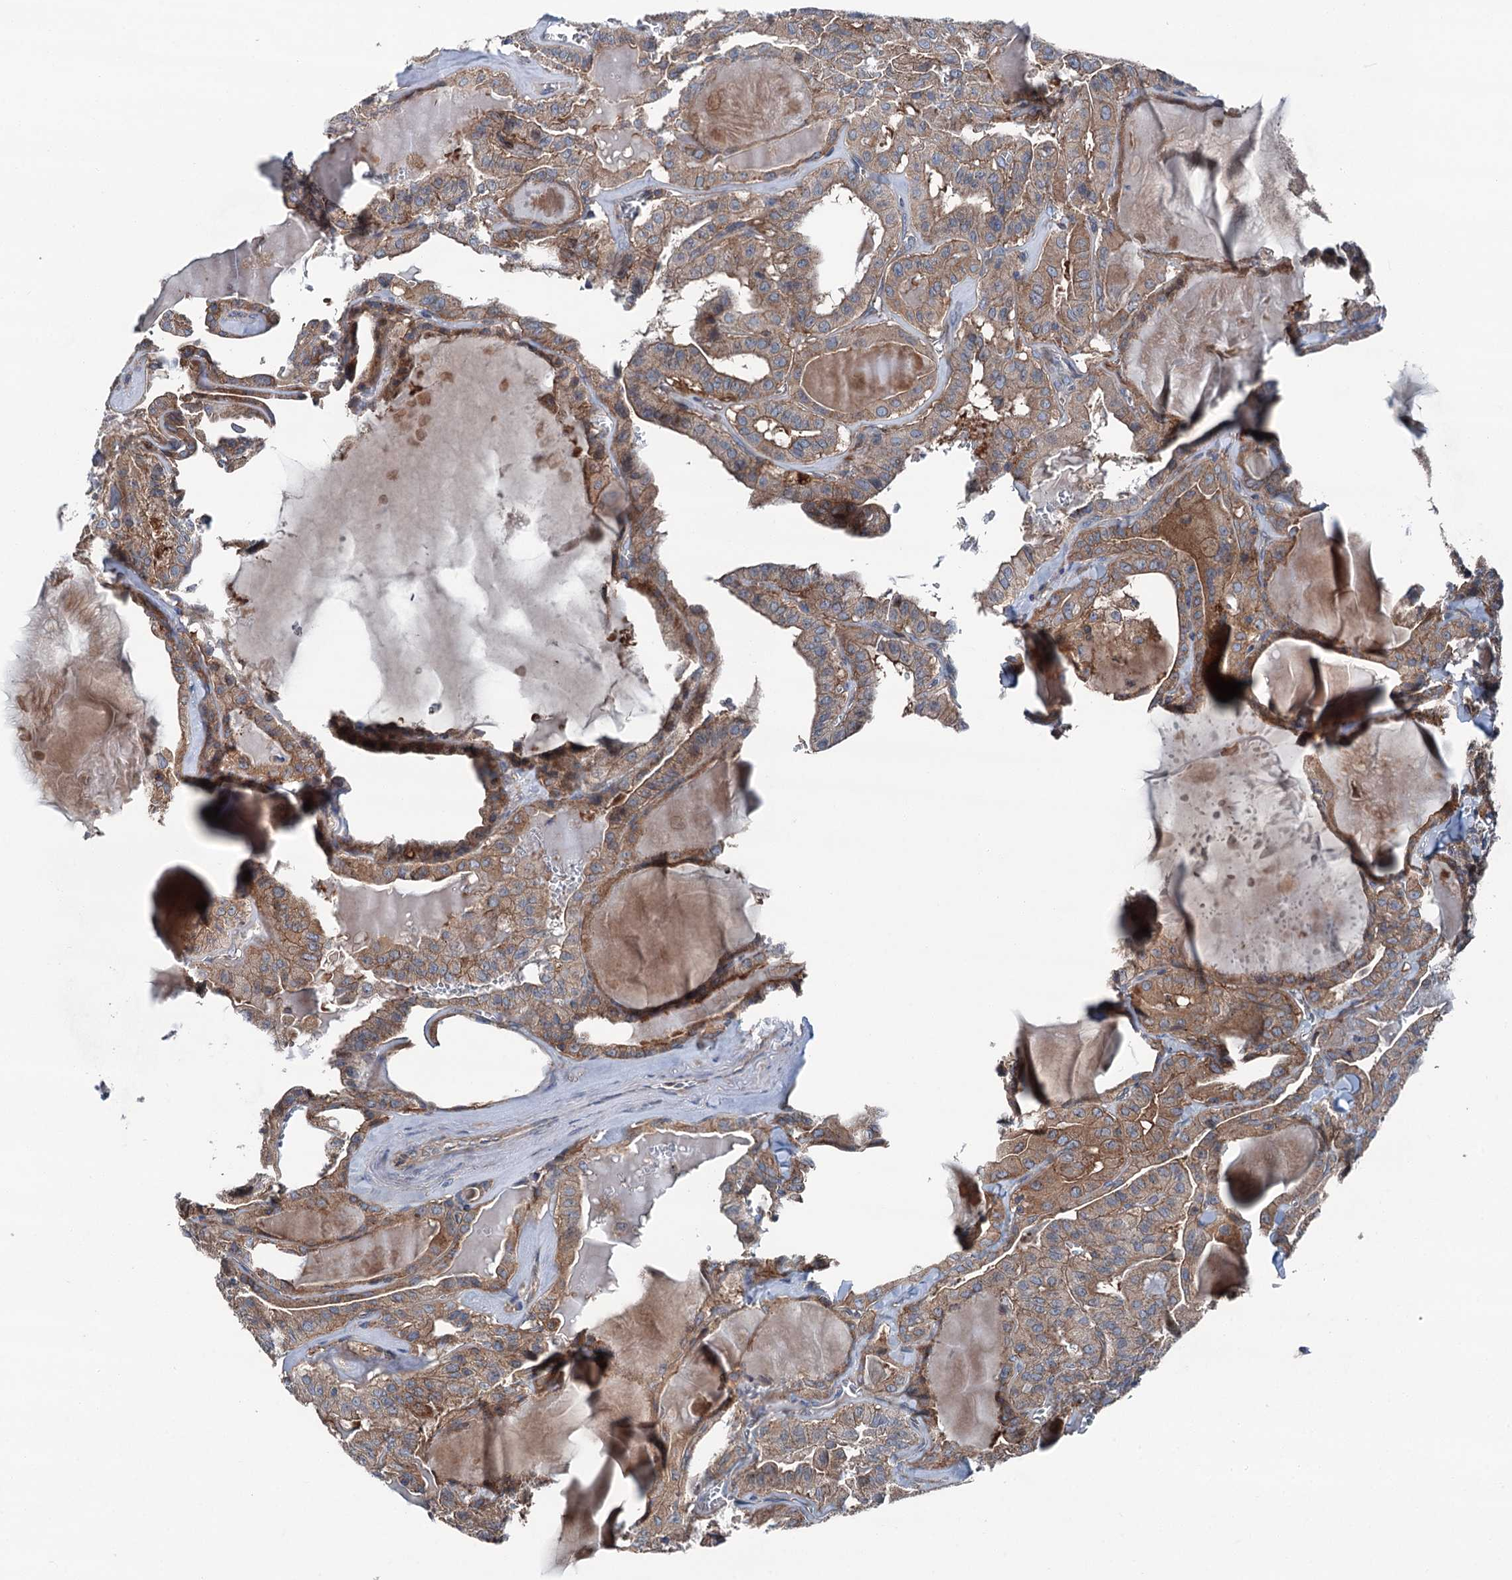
{"staining": {"intensity": "moderate", "quantity": ">75%", "location": "cytoplasmic/membranous"}, "tissue": "thyroid cancer", "cell_type": "Tumor cells", "image_type": "cancer", "snomed": [{"axis": "morphology", "description": "Papillary adenocarcinoma, NOS"}, {"axis": "topography", "description": "Thyroid gland"}], "caption": "Tumor cells reveal moderate cytoplasmic/membranous expression in about >75% of cells in thyroid cancer (papillary adenocarcinoma). (brown staining indicates protein expression, while blue staining denotes nuclei).", "gene": "RUFY1", "patient": {"sex": "male", "age": 52}}